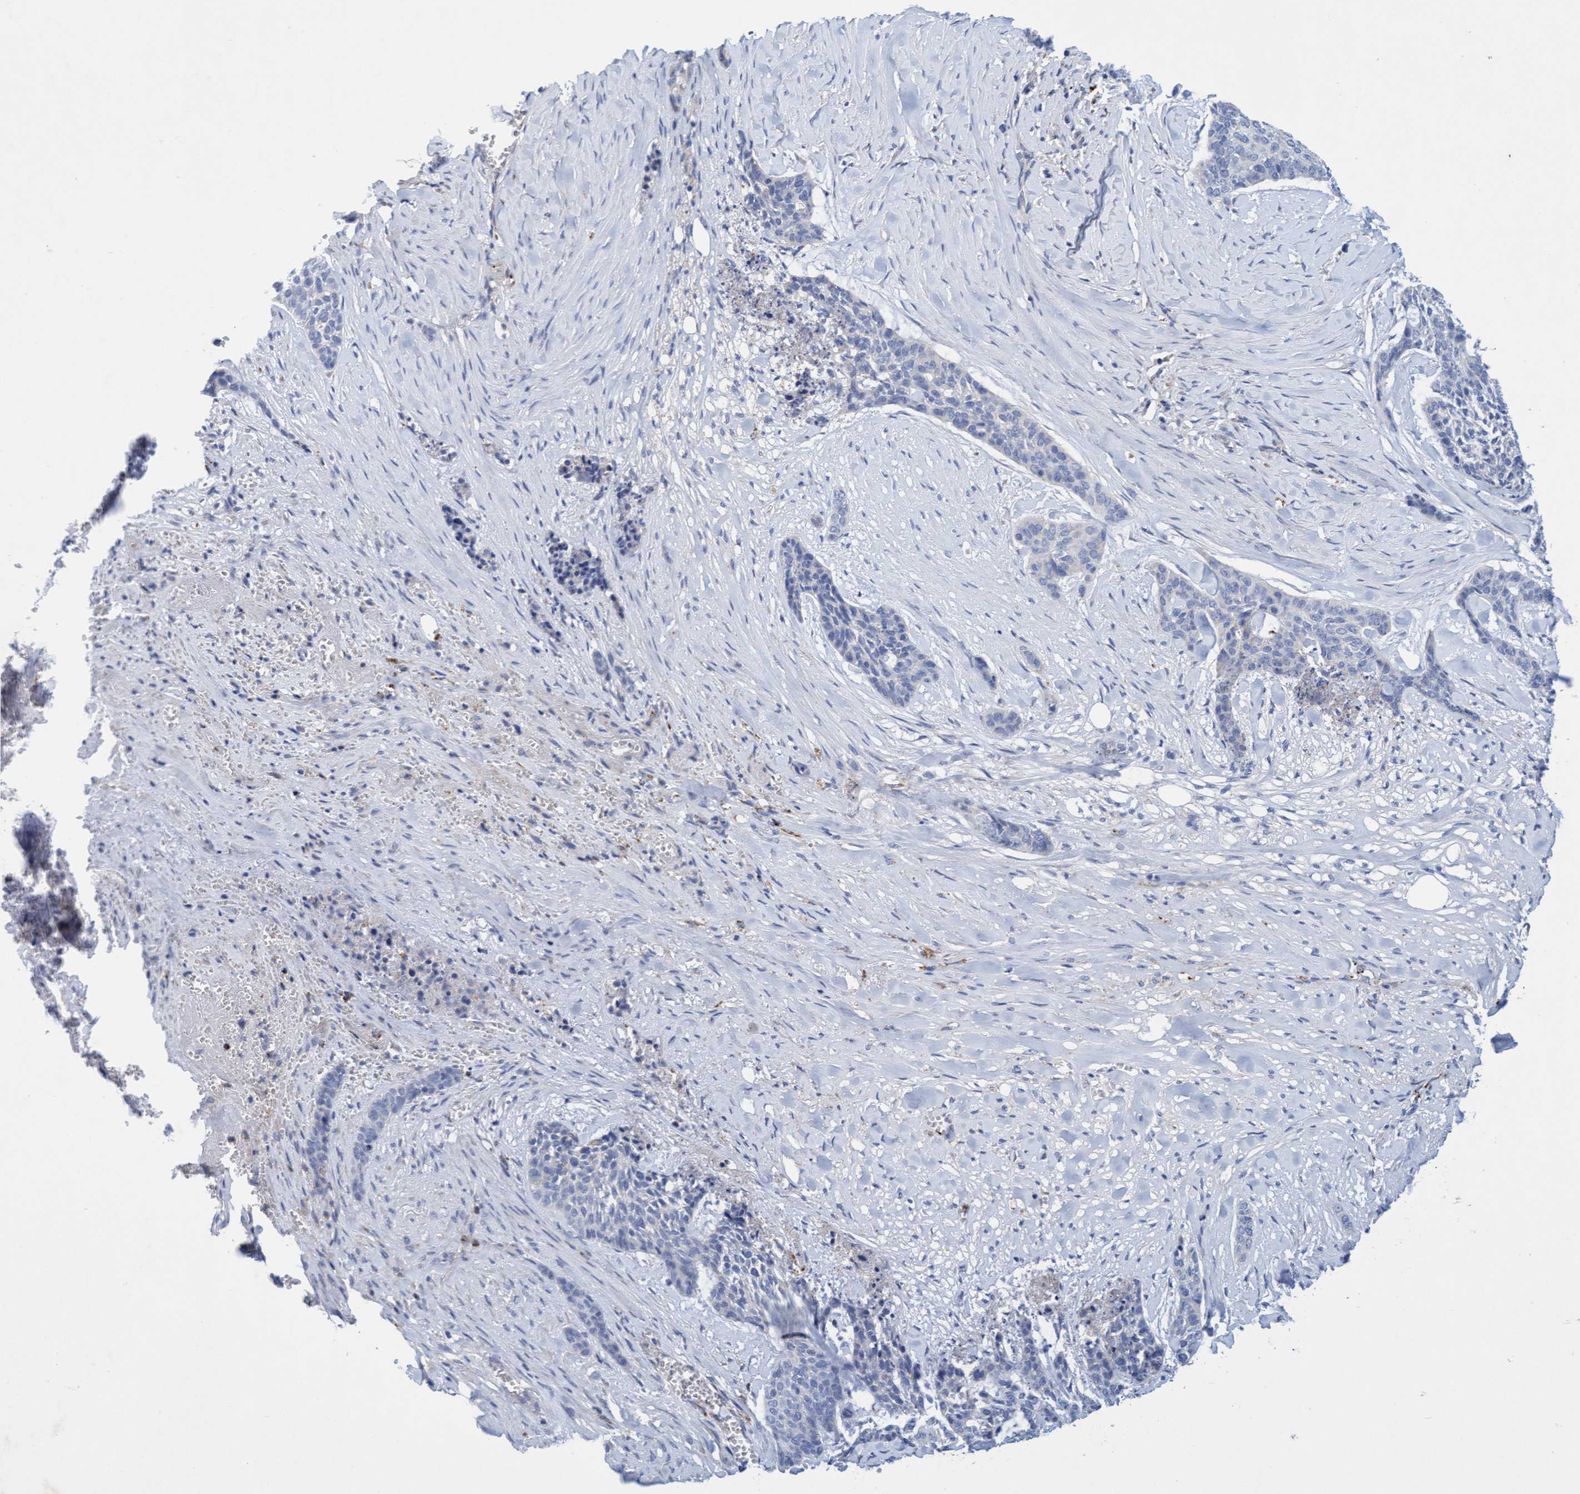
{"staining": {"intensity": "negative", "quantity": "none", "location": "none"}, "tissue": "skin cancer", "cell_type": "Tumor cells", "image_type": "cancer", "snomed": [{"axis": "morphology", "description": "Basal cell carcinoma"}, {"axis": "topography", "description": "Skin"}], "caption": "High power microscopy histopathology image of an immunohistochemistry histopathology image of basal cell carcinoma (skin), revealing no significant staining in tumor cells.", "gene": "SGSH", "patient": {"sex": "female", "age": 64}}